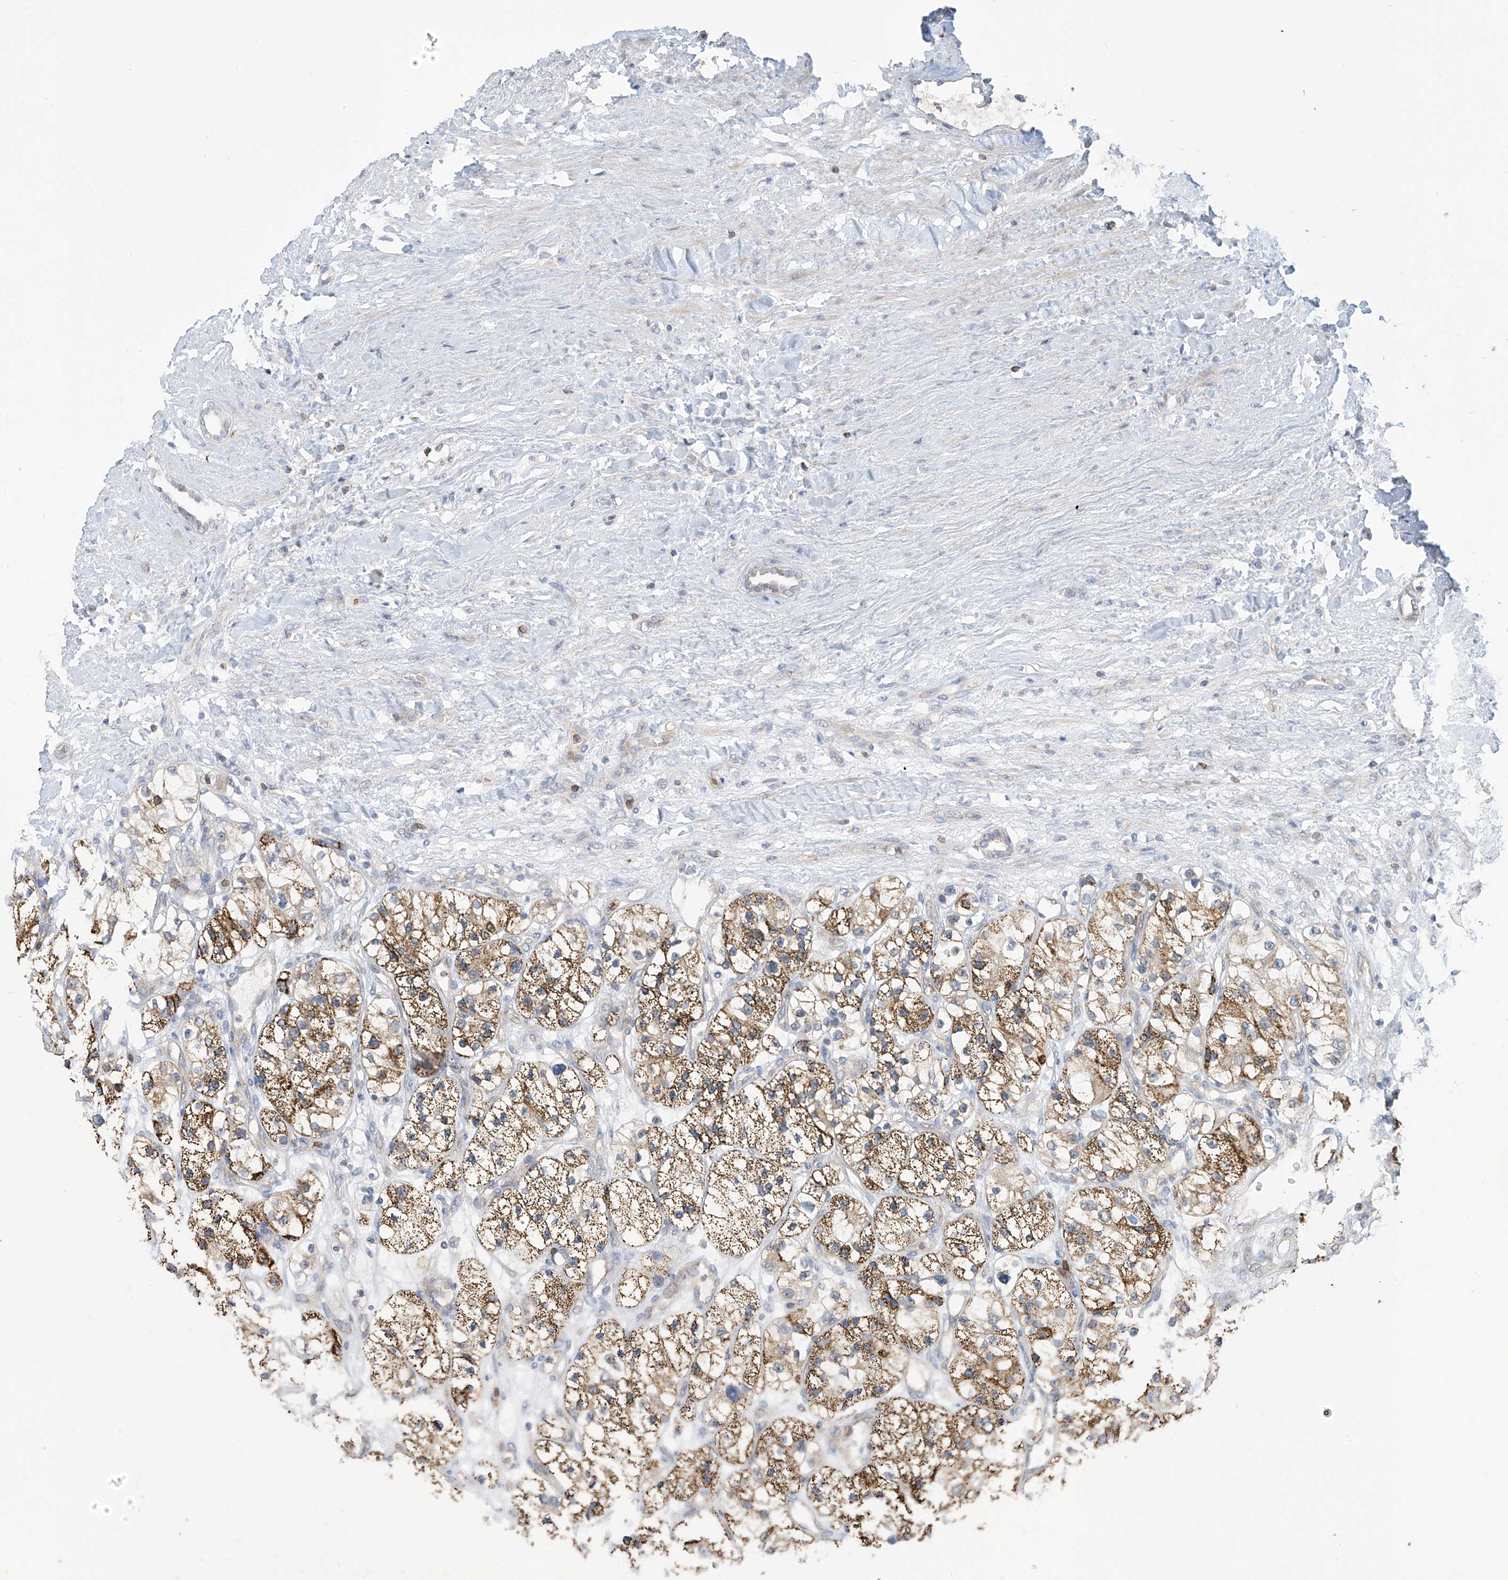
{"staining": {"intensity": "moderate", "quantity": ">75%", "location": "cytoplasmic/membranous"}, "tissue": "renal cancer", "cell_type": "Tumor cells", "image_type": "cancer", "snomed": [{"axis": "morphology", "description": "Adenocarcinoma, NOS"}, {"axis": "topography", "description": "Kidney"}], "caption": "Protein staining by immunohistochemistry (IHC) displays moderate cytoplasmic/membranous staining in about >75% of tumor cells in renal adenocarcinoma.", "gene": "IBA57", "patient": {"sex": "female", "age": 57}}